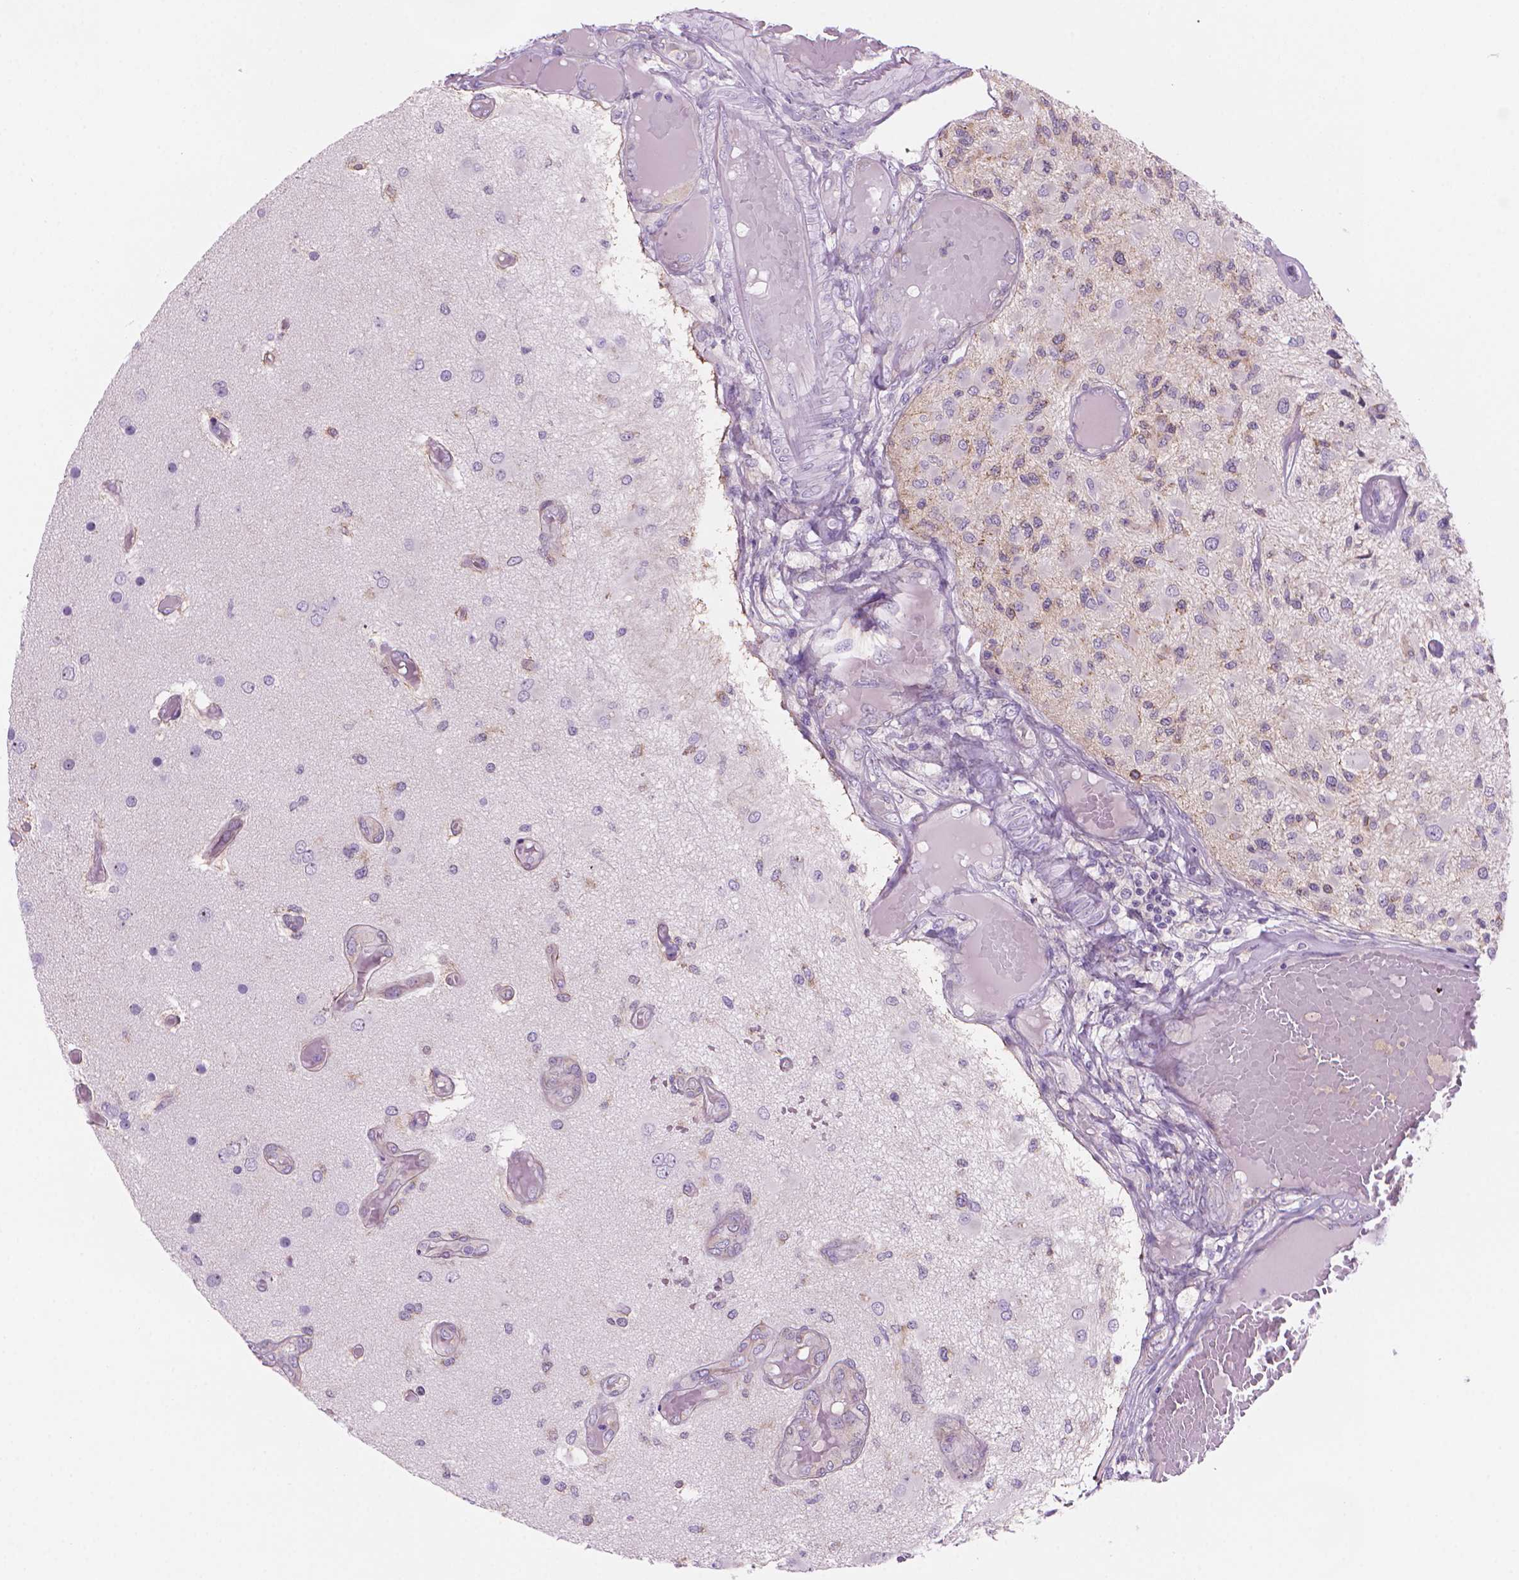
{"staining": {"intensity": "weak", "quantity": "<25%", "location": "cytoplasmic/membranous"}, "tissue": "glioma", "cell_type": "Tumor cells", "image_type": "cancer", "snomed": [{"axis": "morphology", "description": "Glioma, malignant, High grade"}, {"axis": "topography", "description": "Brain"}], "caption": "Tumor cells are negative for brown protein staining in glioma.", "gene": "ENSG00000187186", "patient": {"sex": "female", "age": 63}}